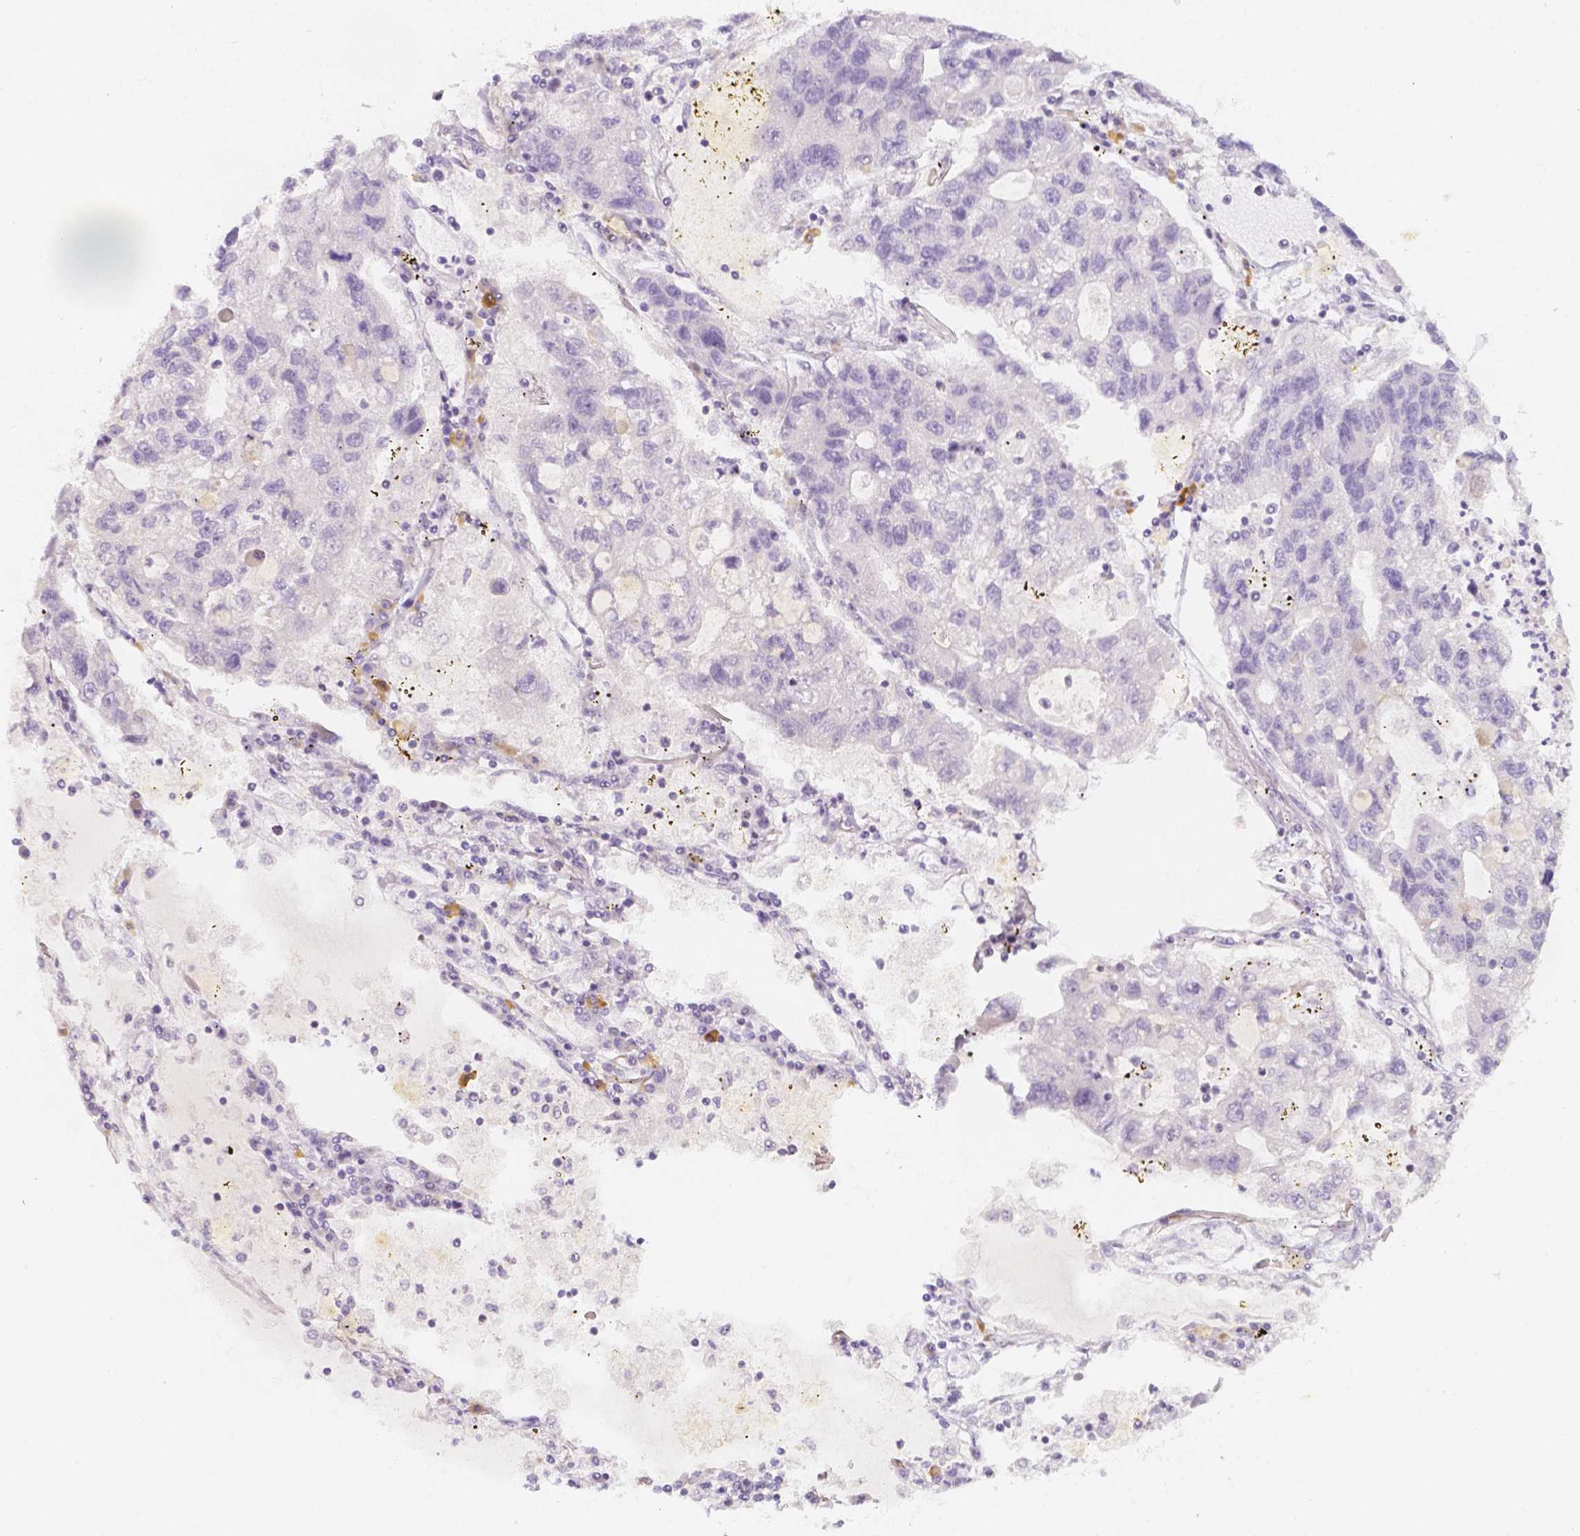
{"staining": {"intensity": "negative", "quantity": "none", "location": "none"}, "tissue": "lung cancer", "cell_type": "Tumor cells", "image_type": "cancer", "snomed": [{"axis": "morphology", "description": "Adenocarcinoma, NOS"}, {"axis": "topography", "description": "Bronchus"}, {"axis": "topography", "description": "Lung"}], "caption": "This is an IHC photomicrograph of lung cancer. There is no staining in tumor cells.", "gene": "BATF", "patient": {"sex": "female", "age": 51}}